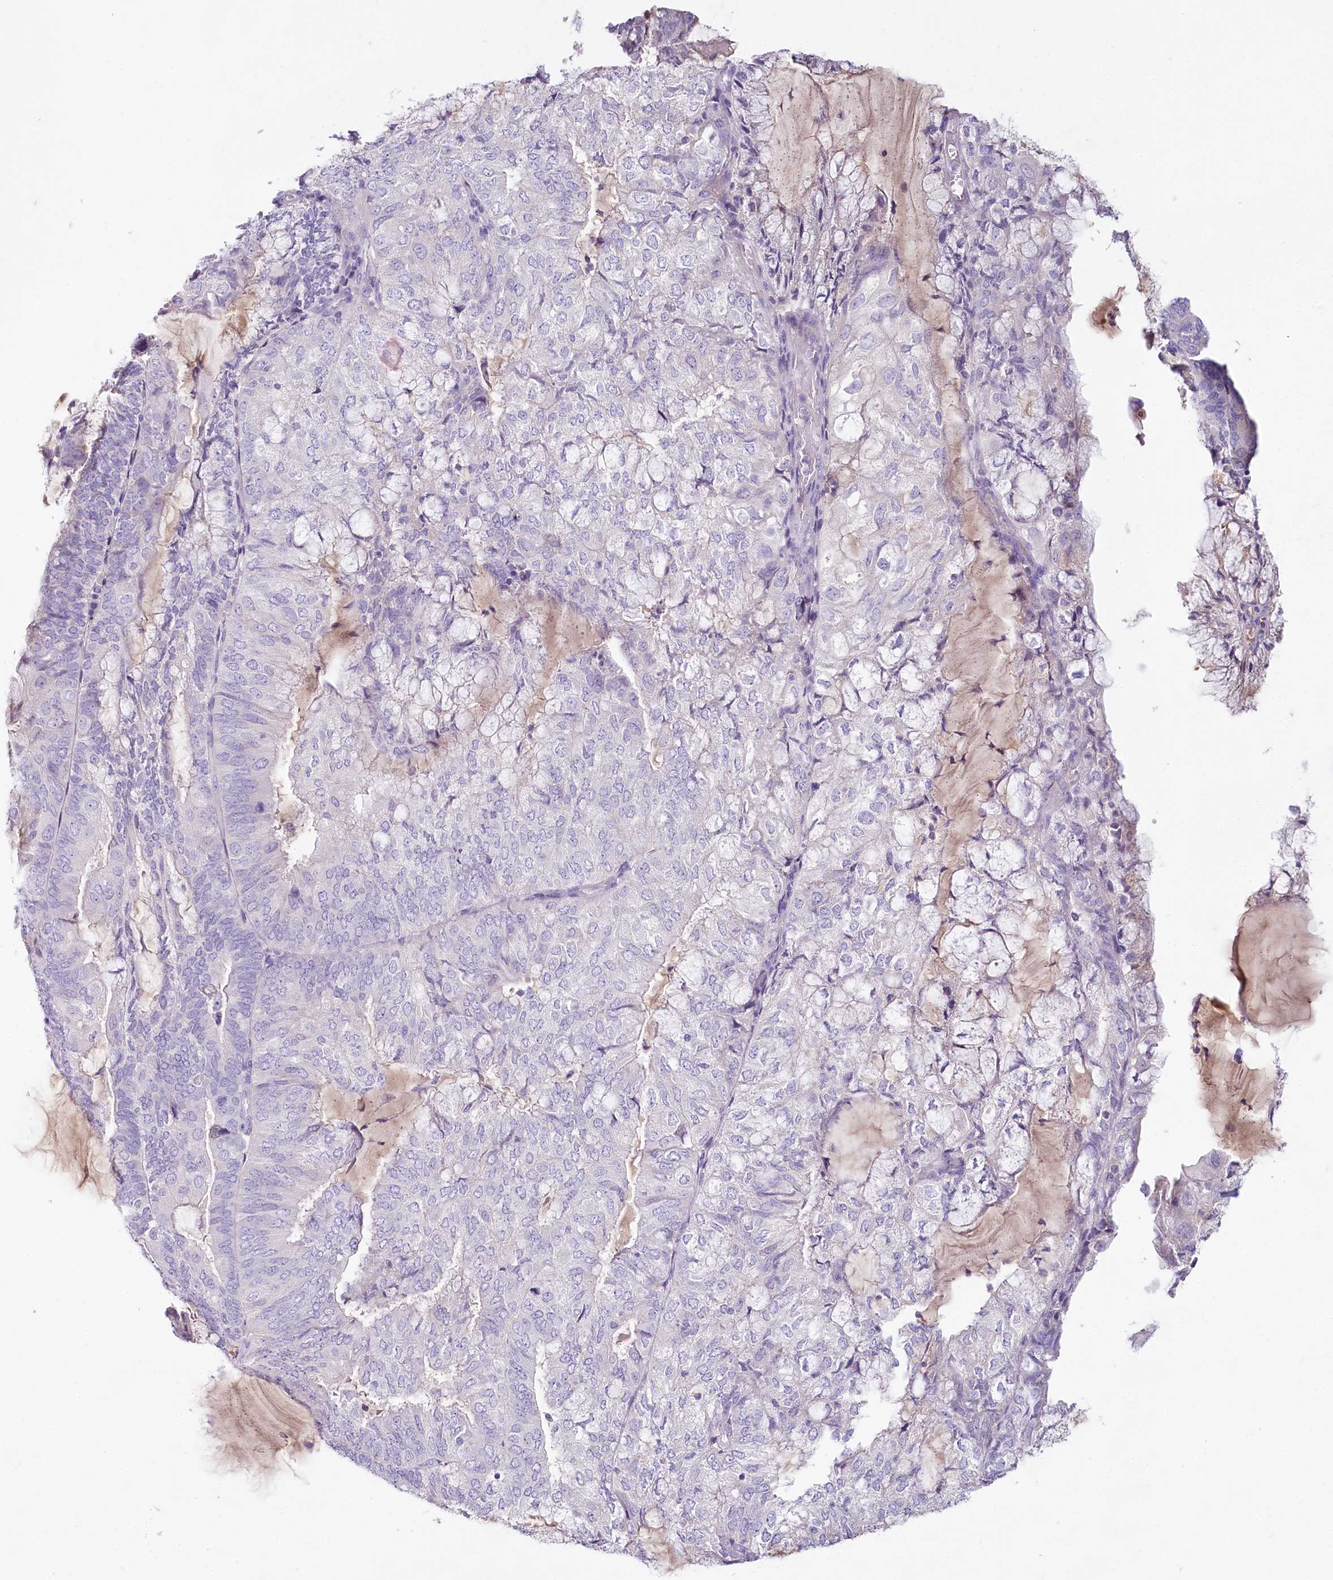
{"staining": {"intensity": "negative", "quantity": "none", "location": "none"}, "tissue": "endometrial cancer", "cell_type": "Tumor cells", "image_type": "cancer", "snomed": [{"axis": "morphology", "description": "Adenocarcinoma, NOS"}, {"axis": "topography", "description": "Endometrium"}], "caption": "Adenocarcinoma (endometrial) was stained to show a protein in brown. There is no significant expression in tumor cells.", "gene": "HPD", "patient": {"sex": "female", "age": 81}}